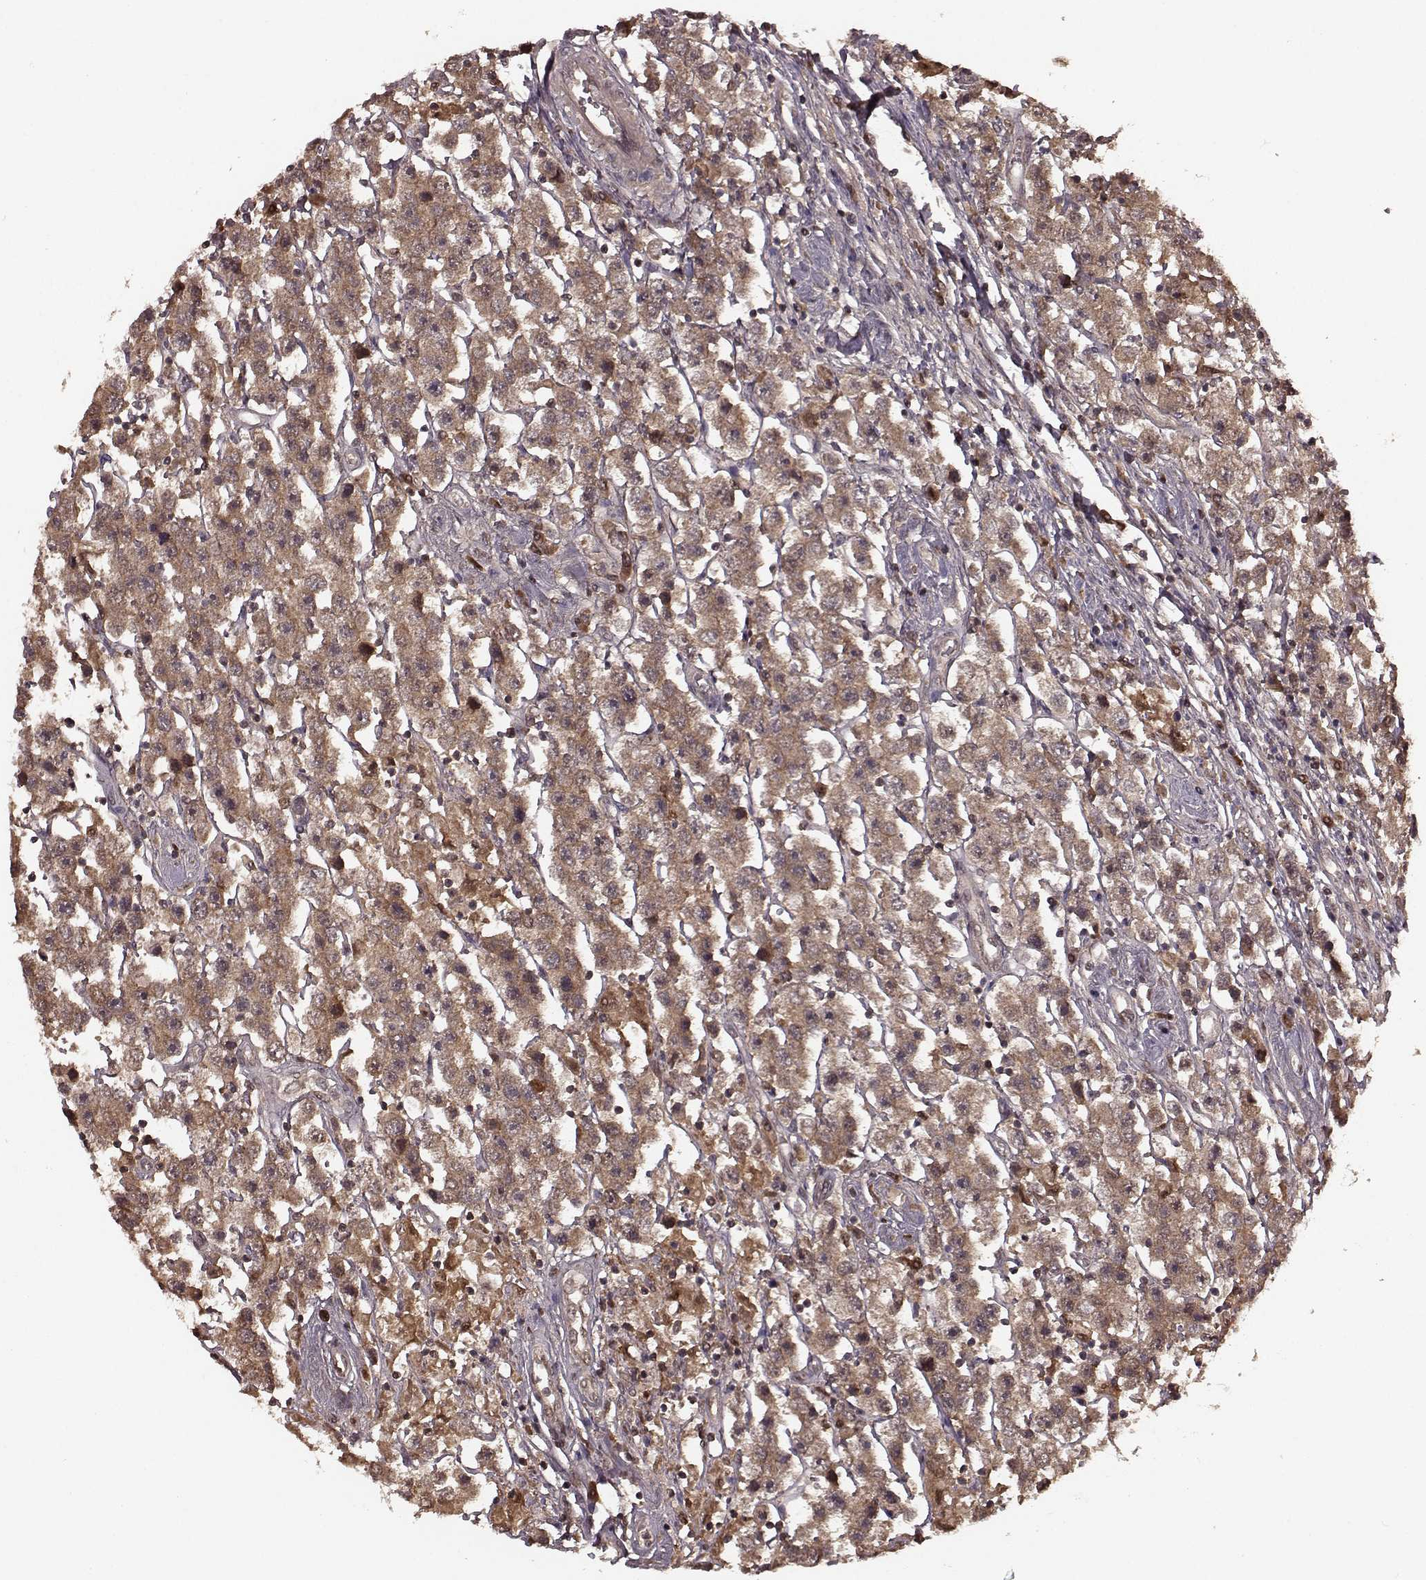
{"staining": {"intensity": "weak", "quantity": ">75%", "location": "cytoplasmic/membranous"}, "tissue": "testis cancer", "cell_type": "Tumor cells", "image_type": "cancer", "snomed": [{"axis": "morphology", "description": "Seminoma, NOS"}, {"axis": "topography", "description": "Testis"}], "caption": "Brown immunohistochemical staining in human seminoma (testis) exhibits weak cytoplasmic/membranous staining in about >75% of tumor cells.", "gene": "GSS", "patient": {"sex": "male", "age": 45}}